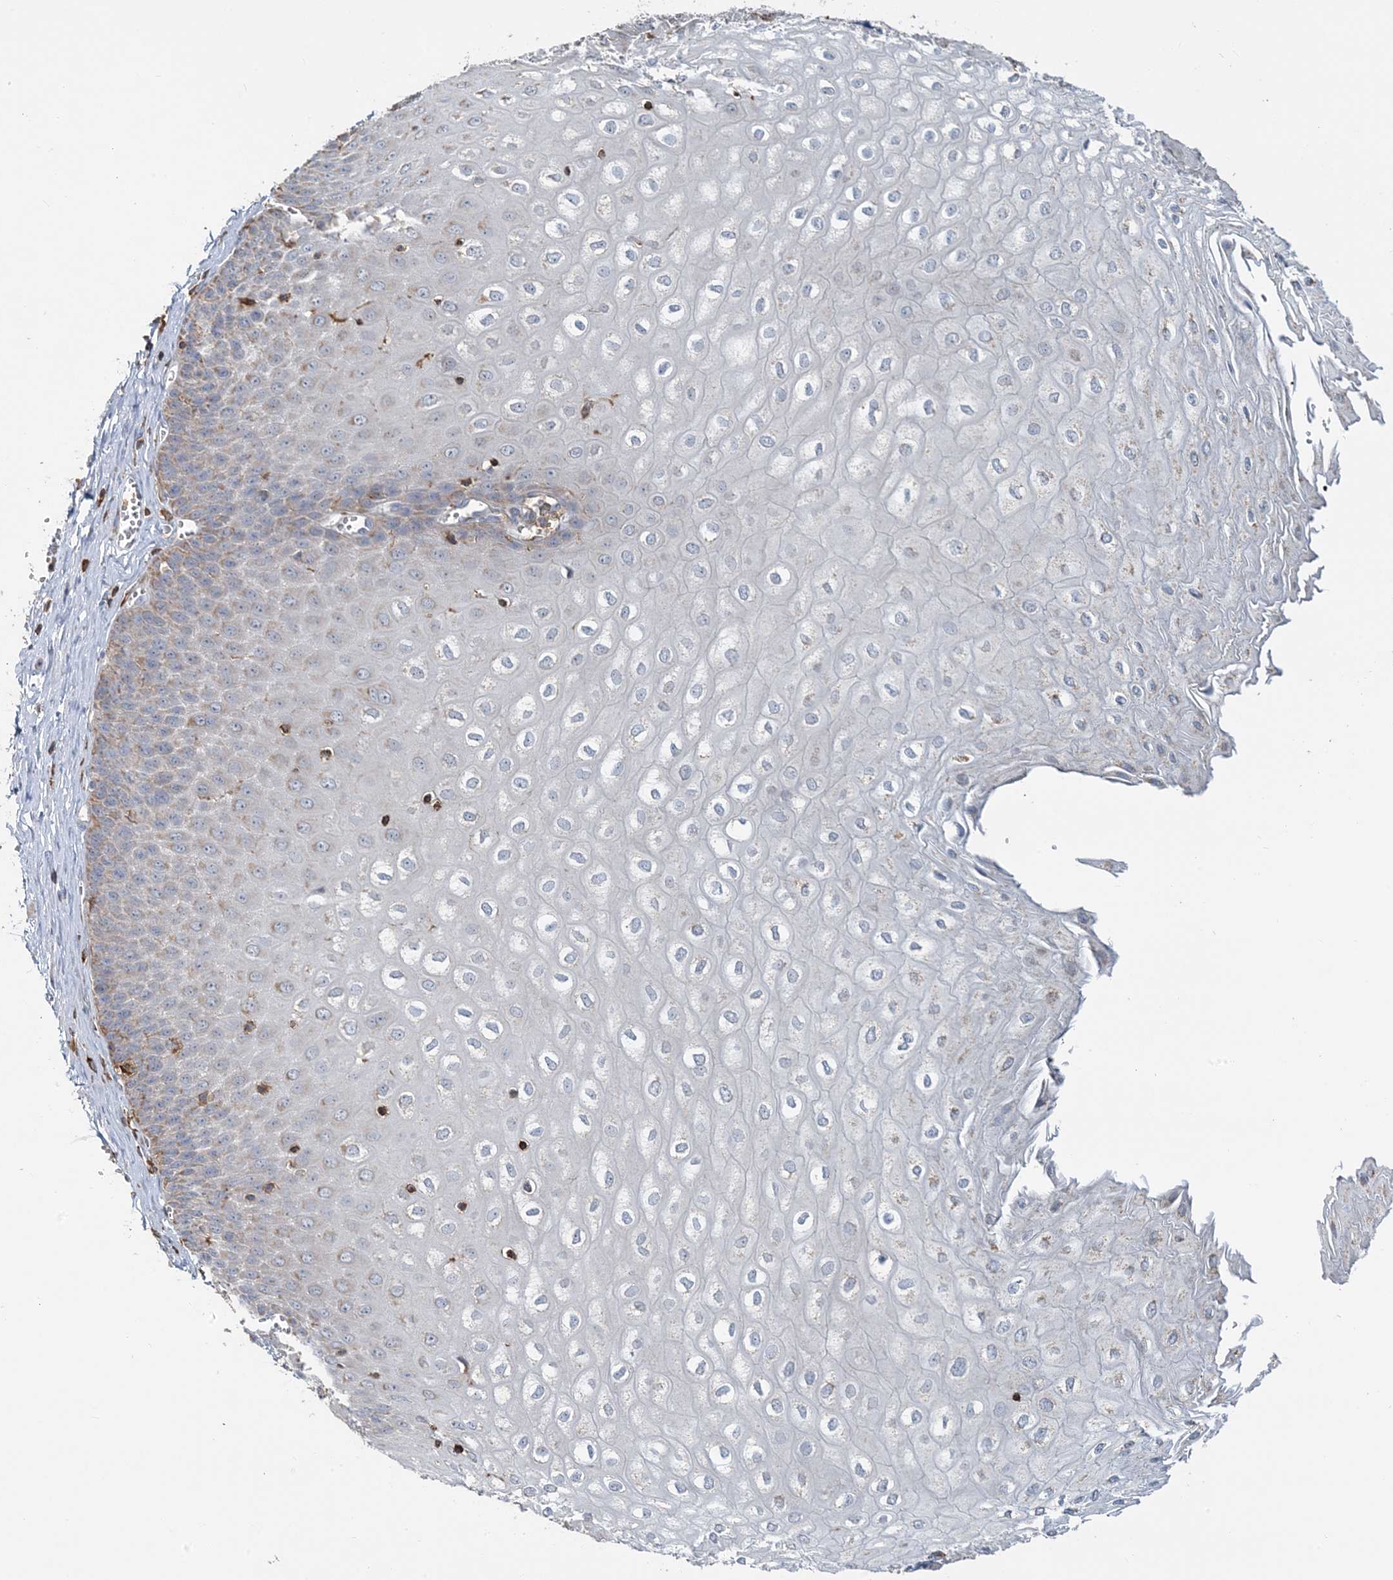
{"staining": {"intensity": "moderate", "quantity": "<25%", "location": "cytoplasmic/membranous"}, "tissue": "esophagus", "cell_type": "Squamous epithelial cells", "image_type": "normal", "snomed": [{"axis": "morphology", "description": "Normal tissue, NOS"}, {"axis": "topography", "description": "Esophagus"}], "caption": "Immunohistochemistry micrograph of benign esophagus: esophagus stained using immunohistochemistry (IHC) demonstrates low levels of moderate protein expression localized specifically in the cytoplasmic/membranous of squamous epithelial cells, appearing as a cytoplasmic/membranous brown color.", "gene": "TMLHE", "patient": {"sex": "male", "age": 60}}